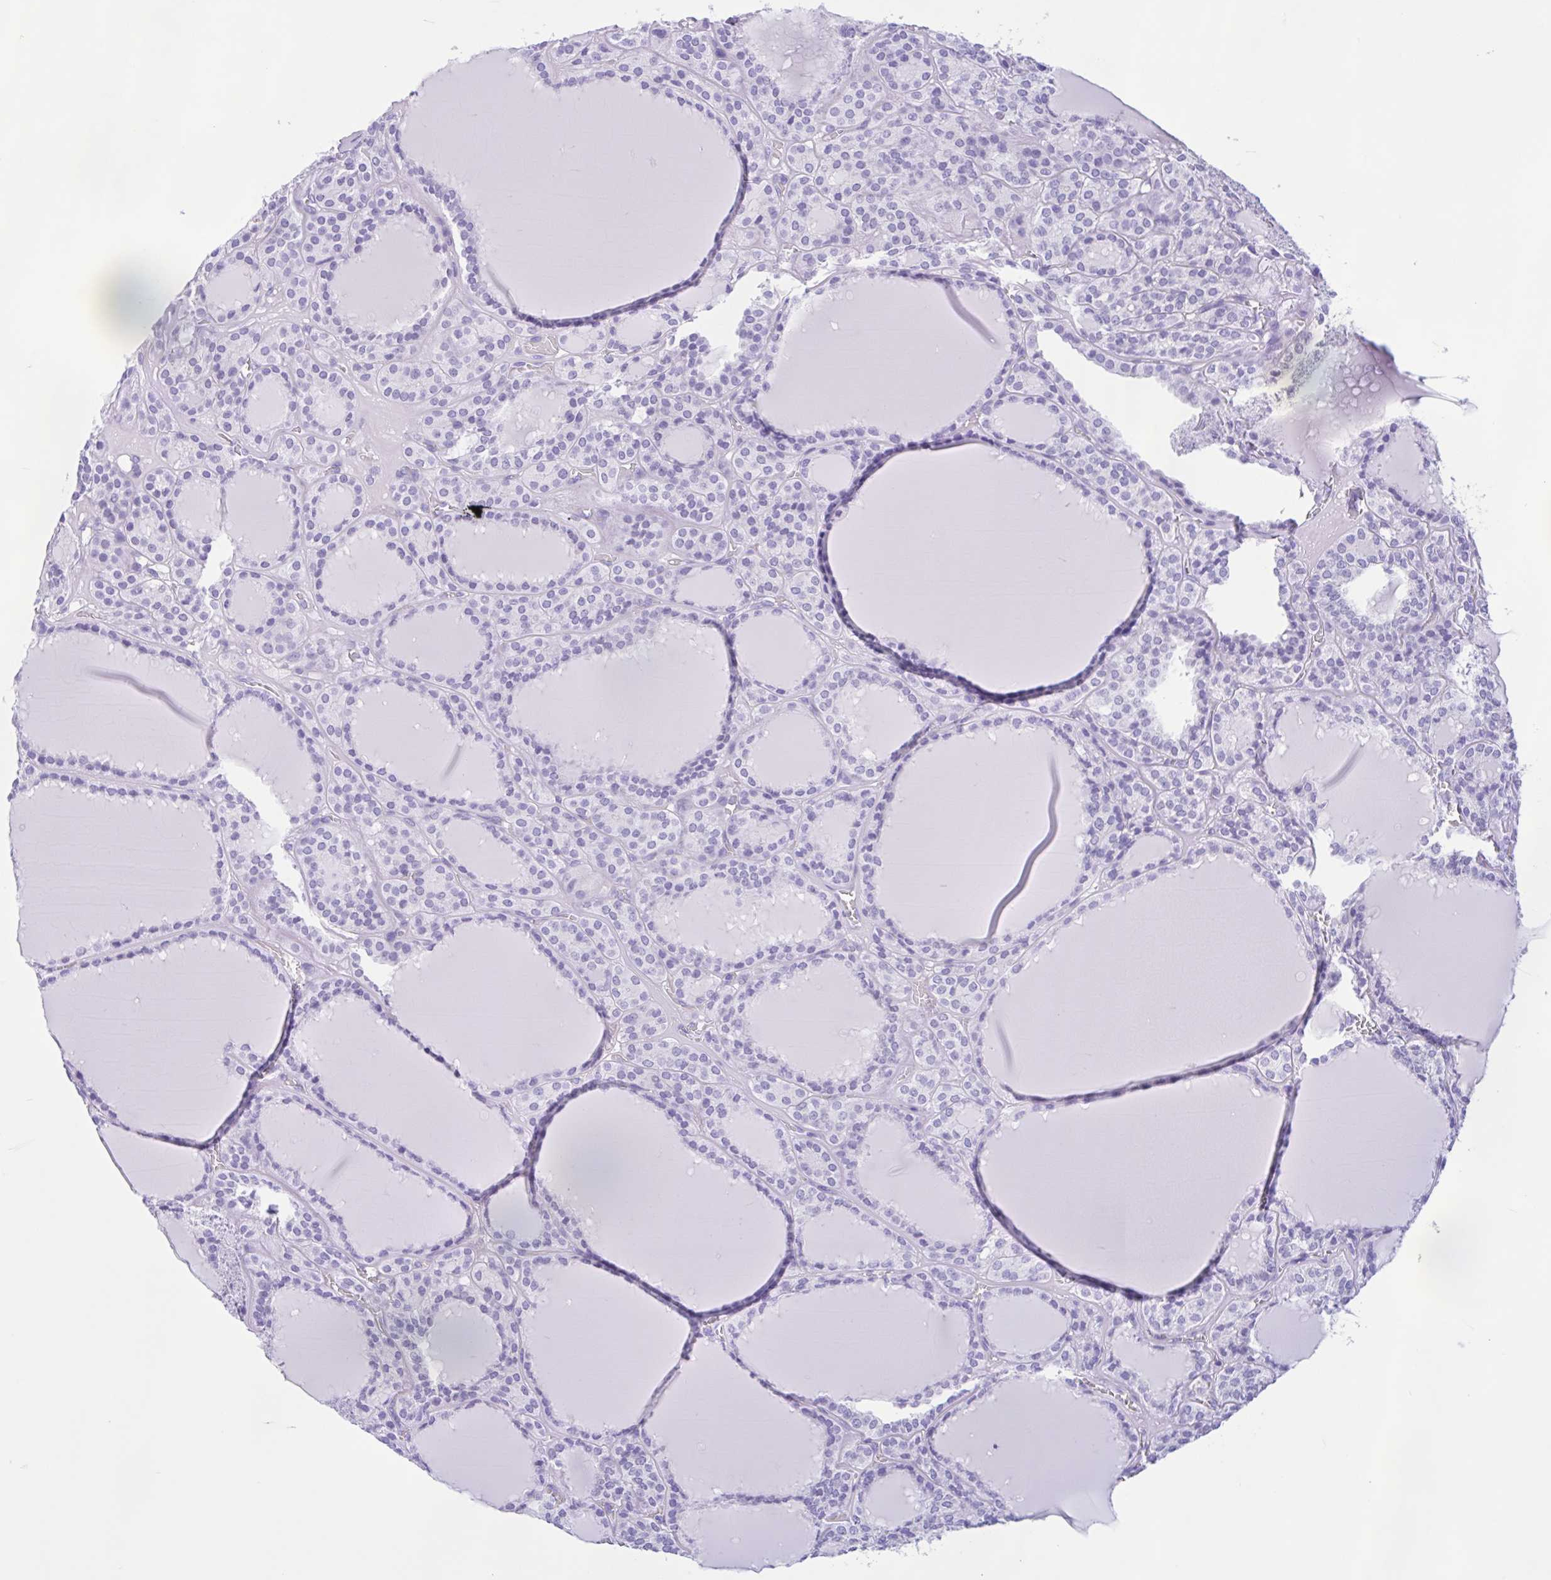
{"staining": {"intensity": "negative", "quantity": "none", "location": "none"}, "tissue": "thyroid cancer", "cell_type": "Tumor cells", "image_type": "cancer", "snomed": [{"axis": "morphology", "description": "Follicular adenoma carcinoma, NOS"}, {"axis": "topography", "description": "Thyroid gland"}], "caption": "Tumor cells show no significant positivity in thyroid follicular adenoma carcinoma.", "gene": "ZNF319", "patient": {"sex": "female", "age": 63}}